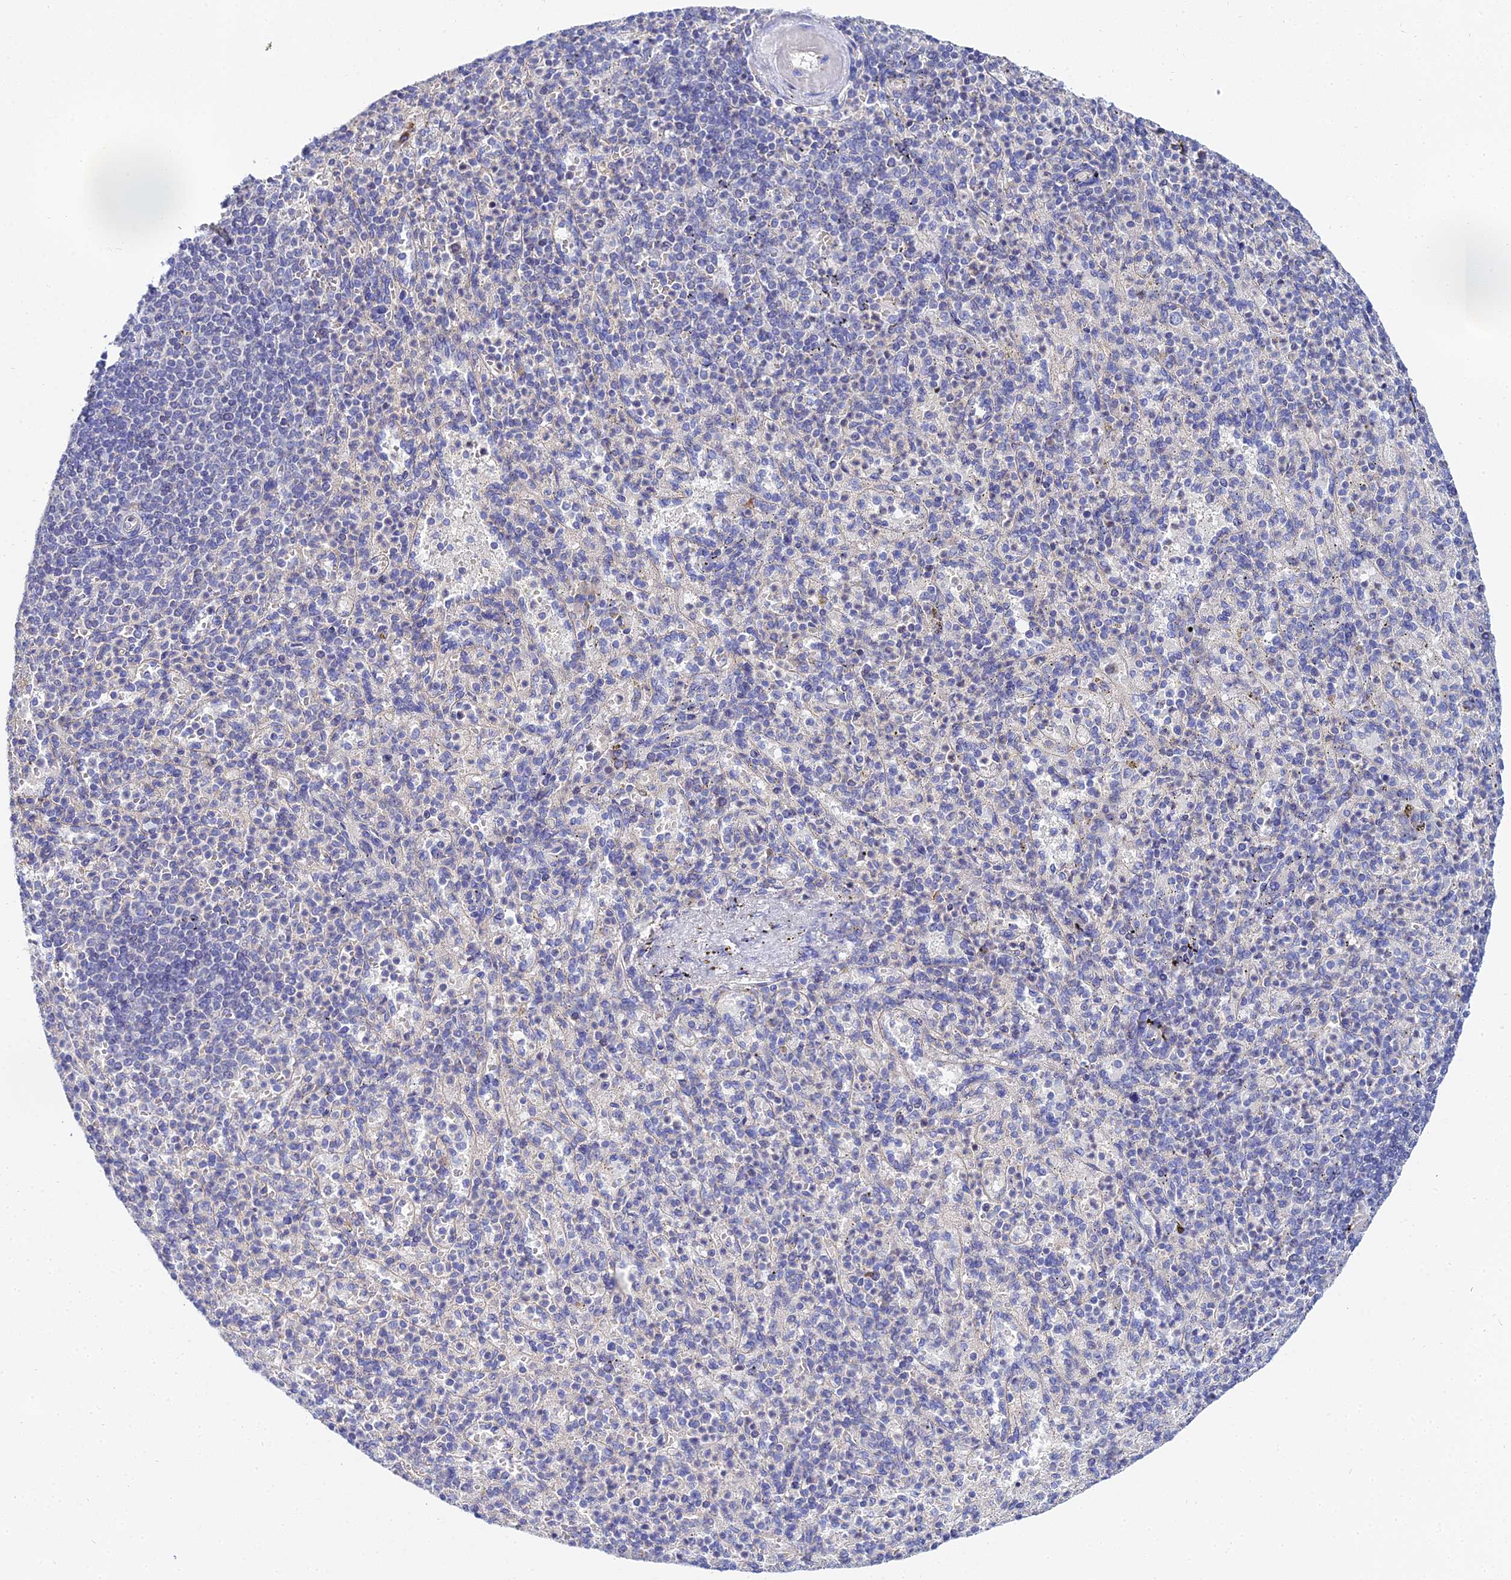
{"staining": {"intensity": "negative", "quantity": "none", "location": "none"}, "tissue": "spleen", "cell_type": "Cells in red pulp", "image_type": "normal", "snomed": [{"axis": "morphology", "description": "Normal tissue, NOS"}, {"axis": "topography", "description": "Spleen"}], "caption": "Image shows no significant protein staining in cells in red pulp of unremarkable spleen.", "gene": "APOBEC3H", "patient": {"sex": "female", "age": 74}}